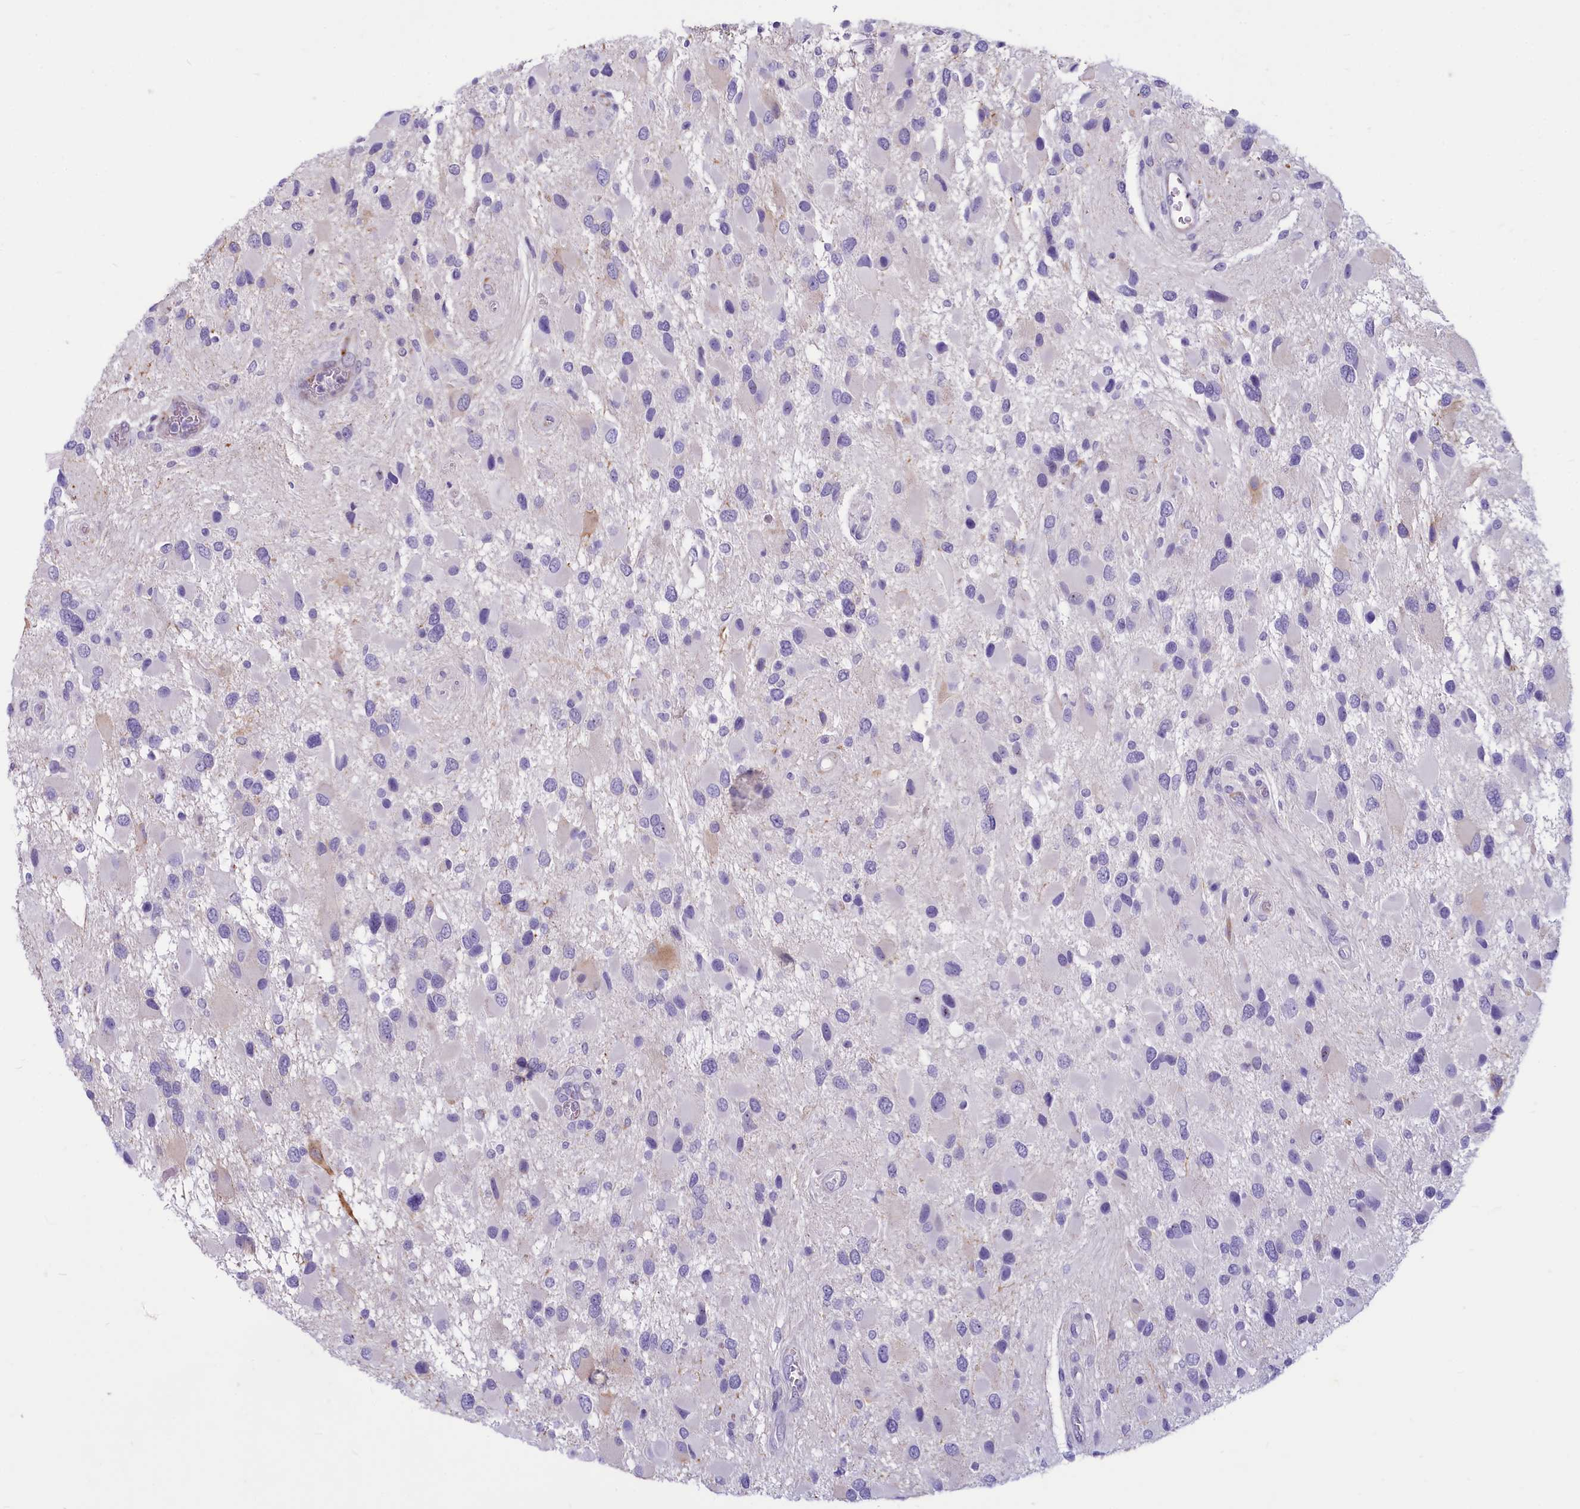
{"staining": {"intensity": "negative", "quantity": "none", "location": "none"}, "tissue": "glioma", "cell_type": "Tumor cells", "image_type": "cancer", "snomed": [{"axis": "morphology", "description": "Glioma, malignant, High grade"}, {"axis": "topography", "description": "Brain"}], "caption": "Immunohistochemical staining of human glioma reveals no significant expression in tumor cells. Nuclei are stained in blue.", "gene": "PROCR", "patient": {"sex": "male", "age": 53}}